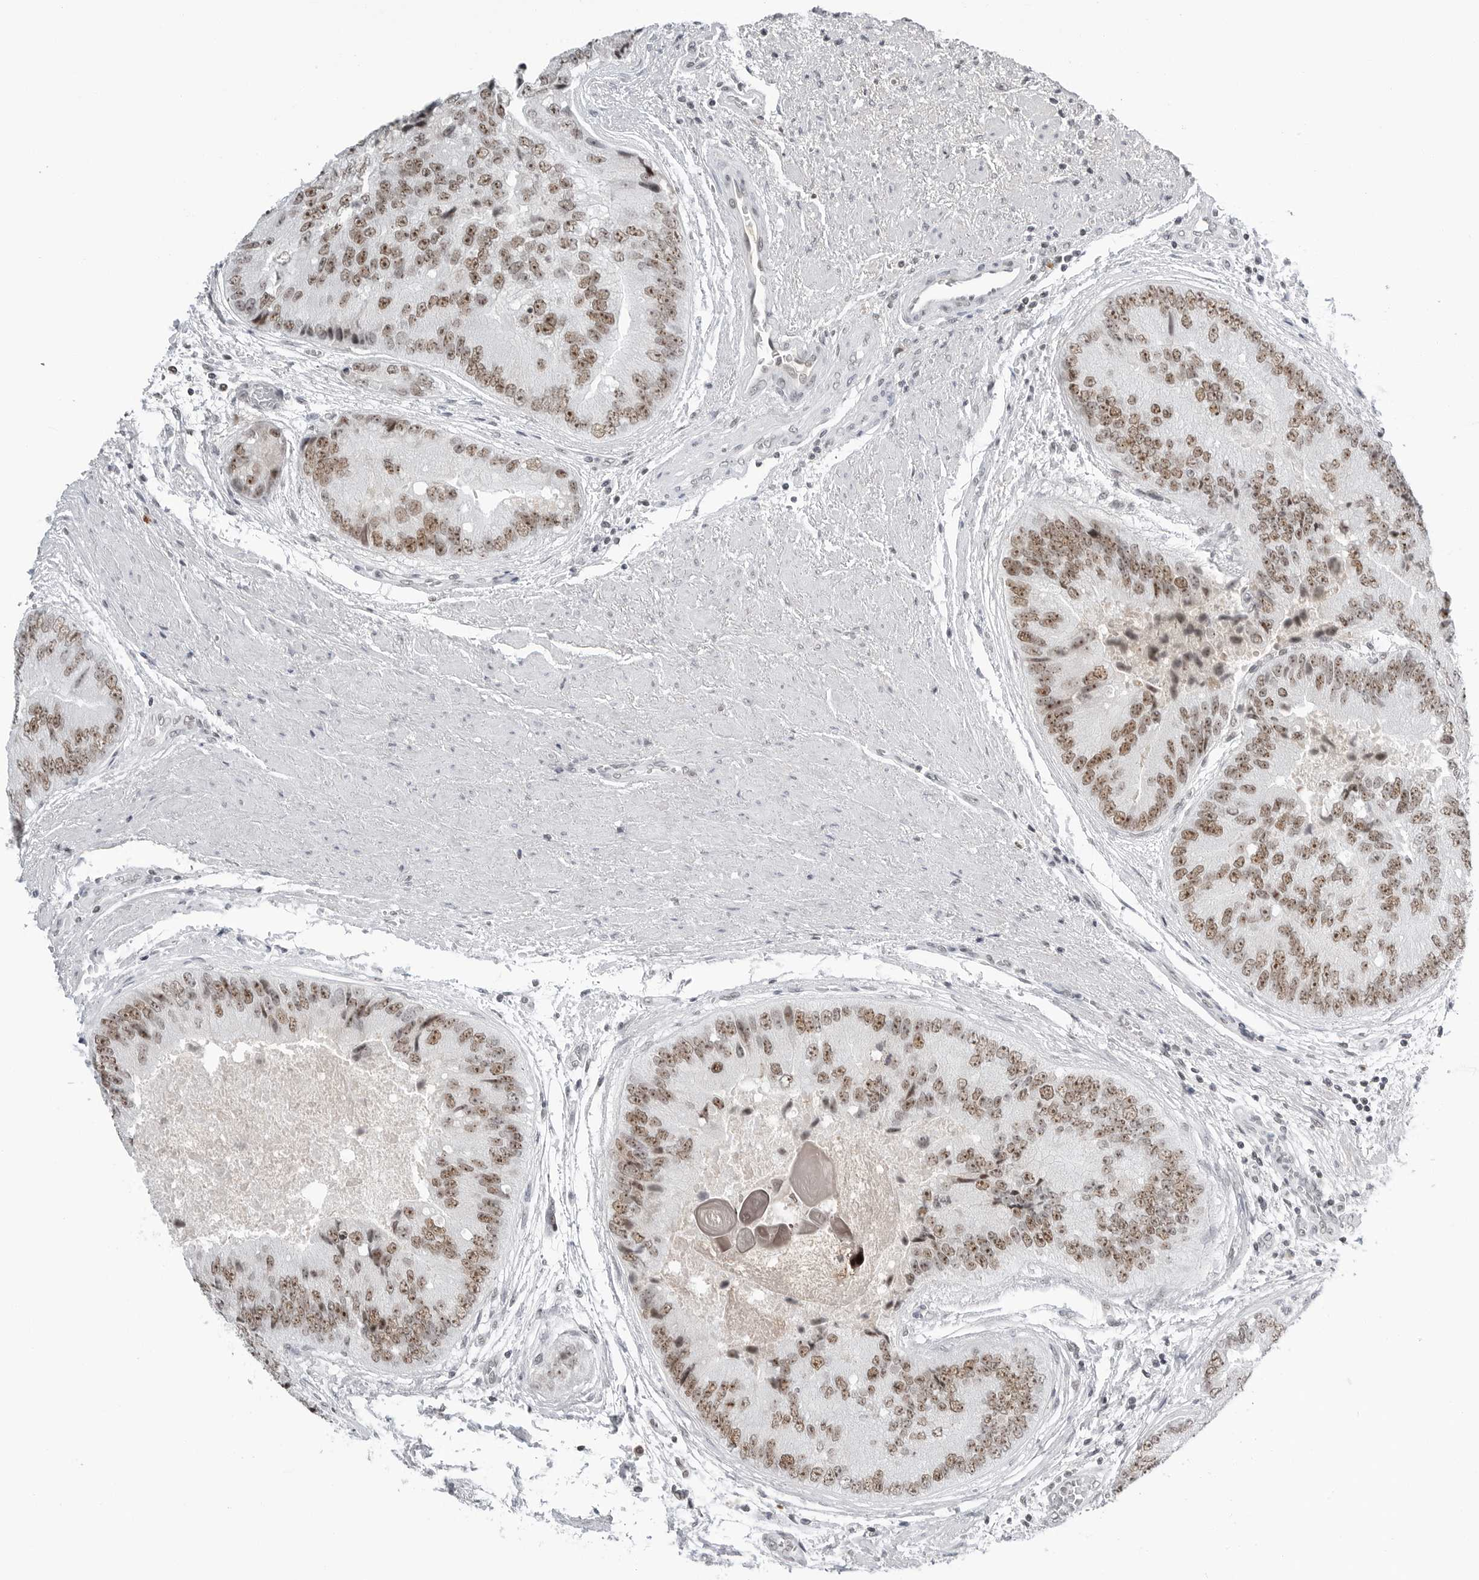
{"staining": {"intensity": "moderate", "quantity": ">75%", "location": "nuclear"}, "tissue": "prostate cancer", "cell_type": "Tumor cells", "image_type": "cancer", "snomed": [{"axis": "morphology", "description": "Adenocarcinoma, High grade"}, {"axis": "topography", "description": "Prostate"}], "caption": "Prostate adenocarcinoma (high-grade) stained with immunohistochemistry (IHC) exhibits moderate nuclear staining in about >75% of tumor cells. Nuclei are stained in blue.", "gene": "WRAP53", "patient": {"sex": "male", "age": 70}}